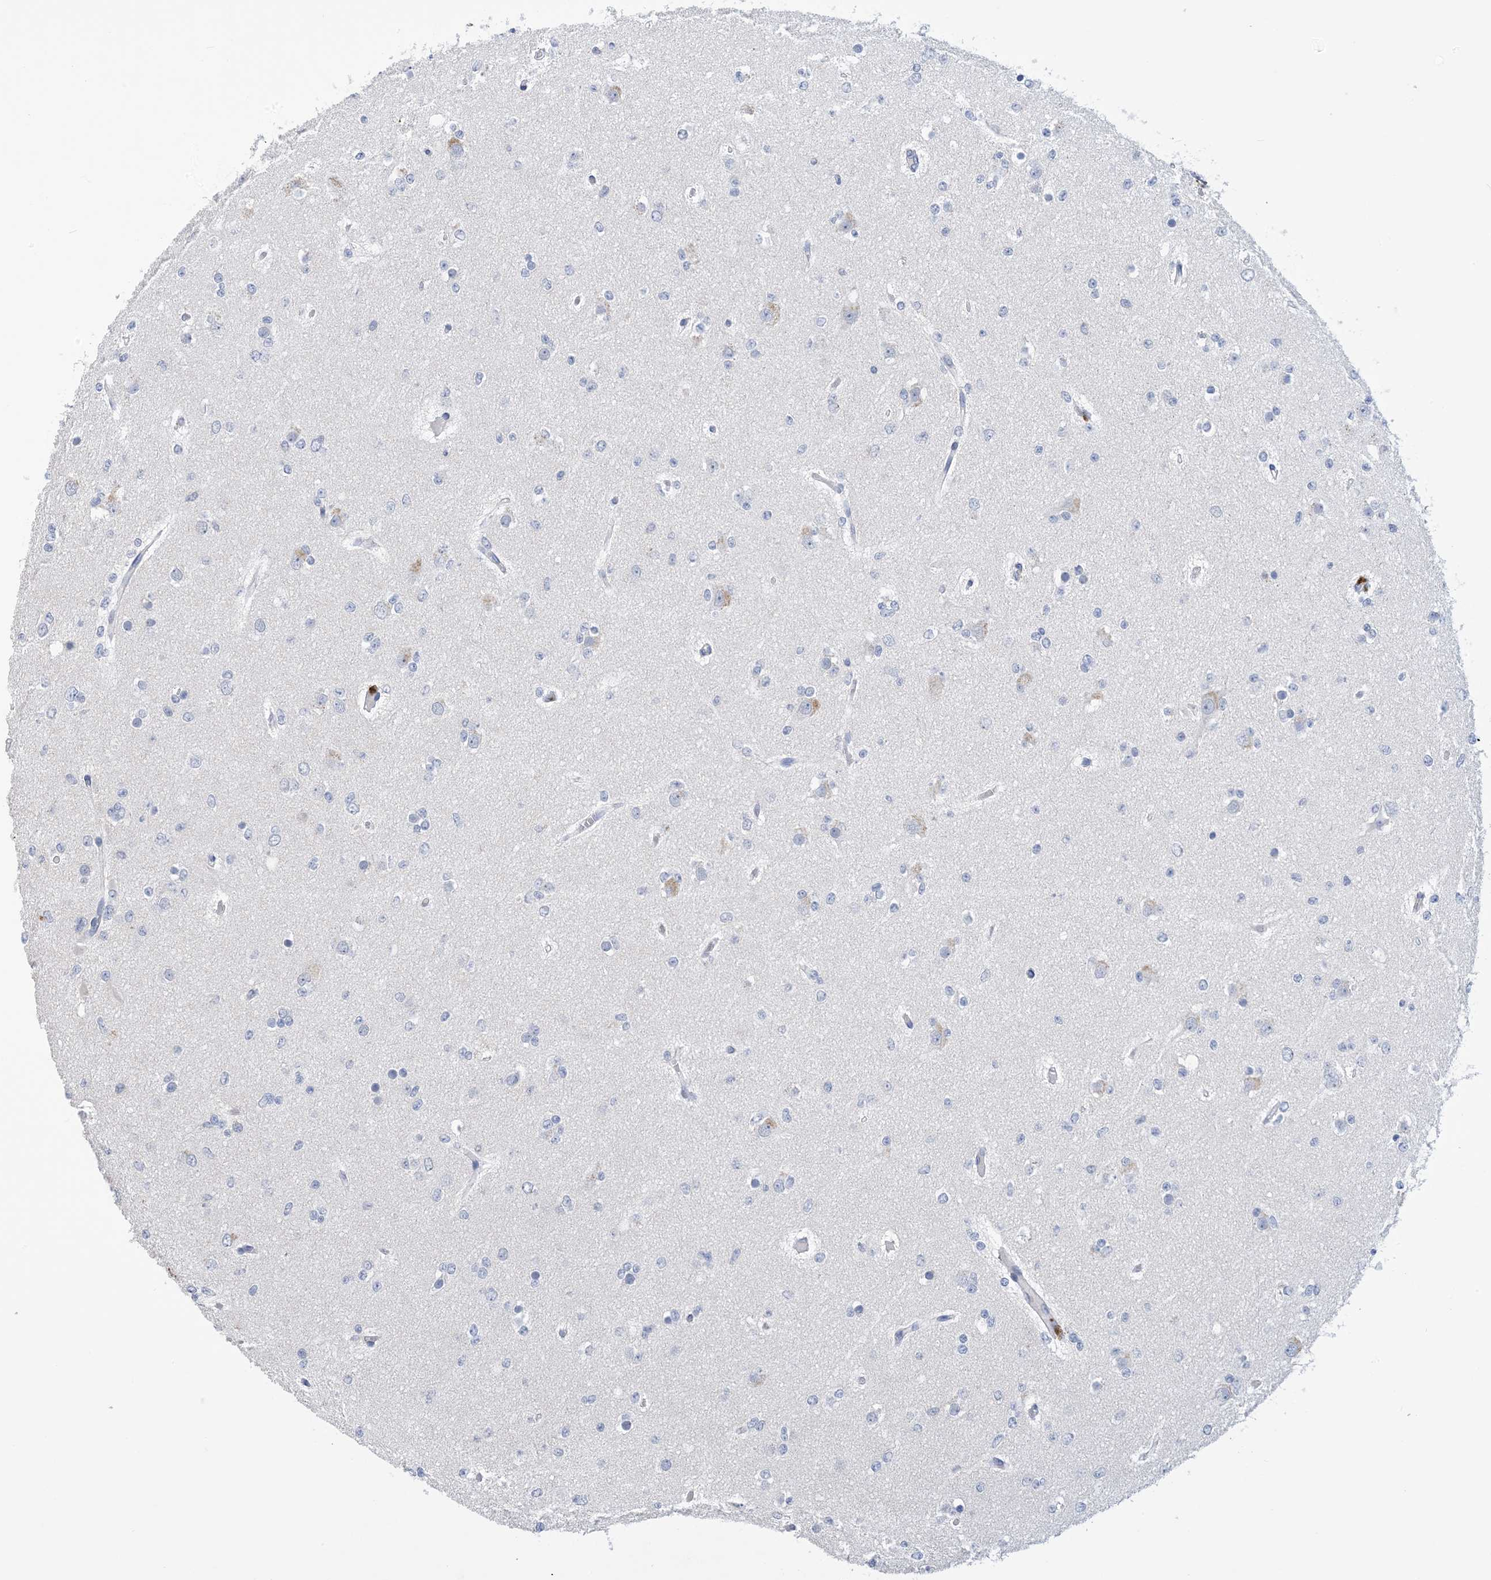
{"staining": {"intensity": "negative", "quantity": "none", "location": "none"}, "tissue": "glioma", "cell_type": "Tumor cells", "image_type": "cancer", "snomed": [{"axis": "morphology", "description": "Glioma, malignant, Low grade"}, {"axis": "topography", "description": "Brain"}], "caption": "This histopathology image is of malignant glioma (low-grade) stained with immunohistochemistry (IHC) to label a protein in brown with the nuclei are counter-stained blue. There is no expression in tumor cells.", "gene": "DSC3", "patient": {"sex": "female", "age": 22}}